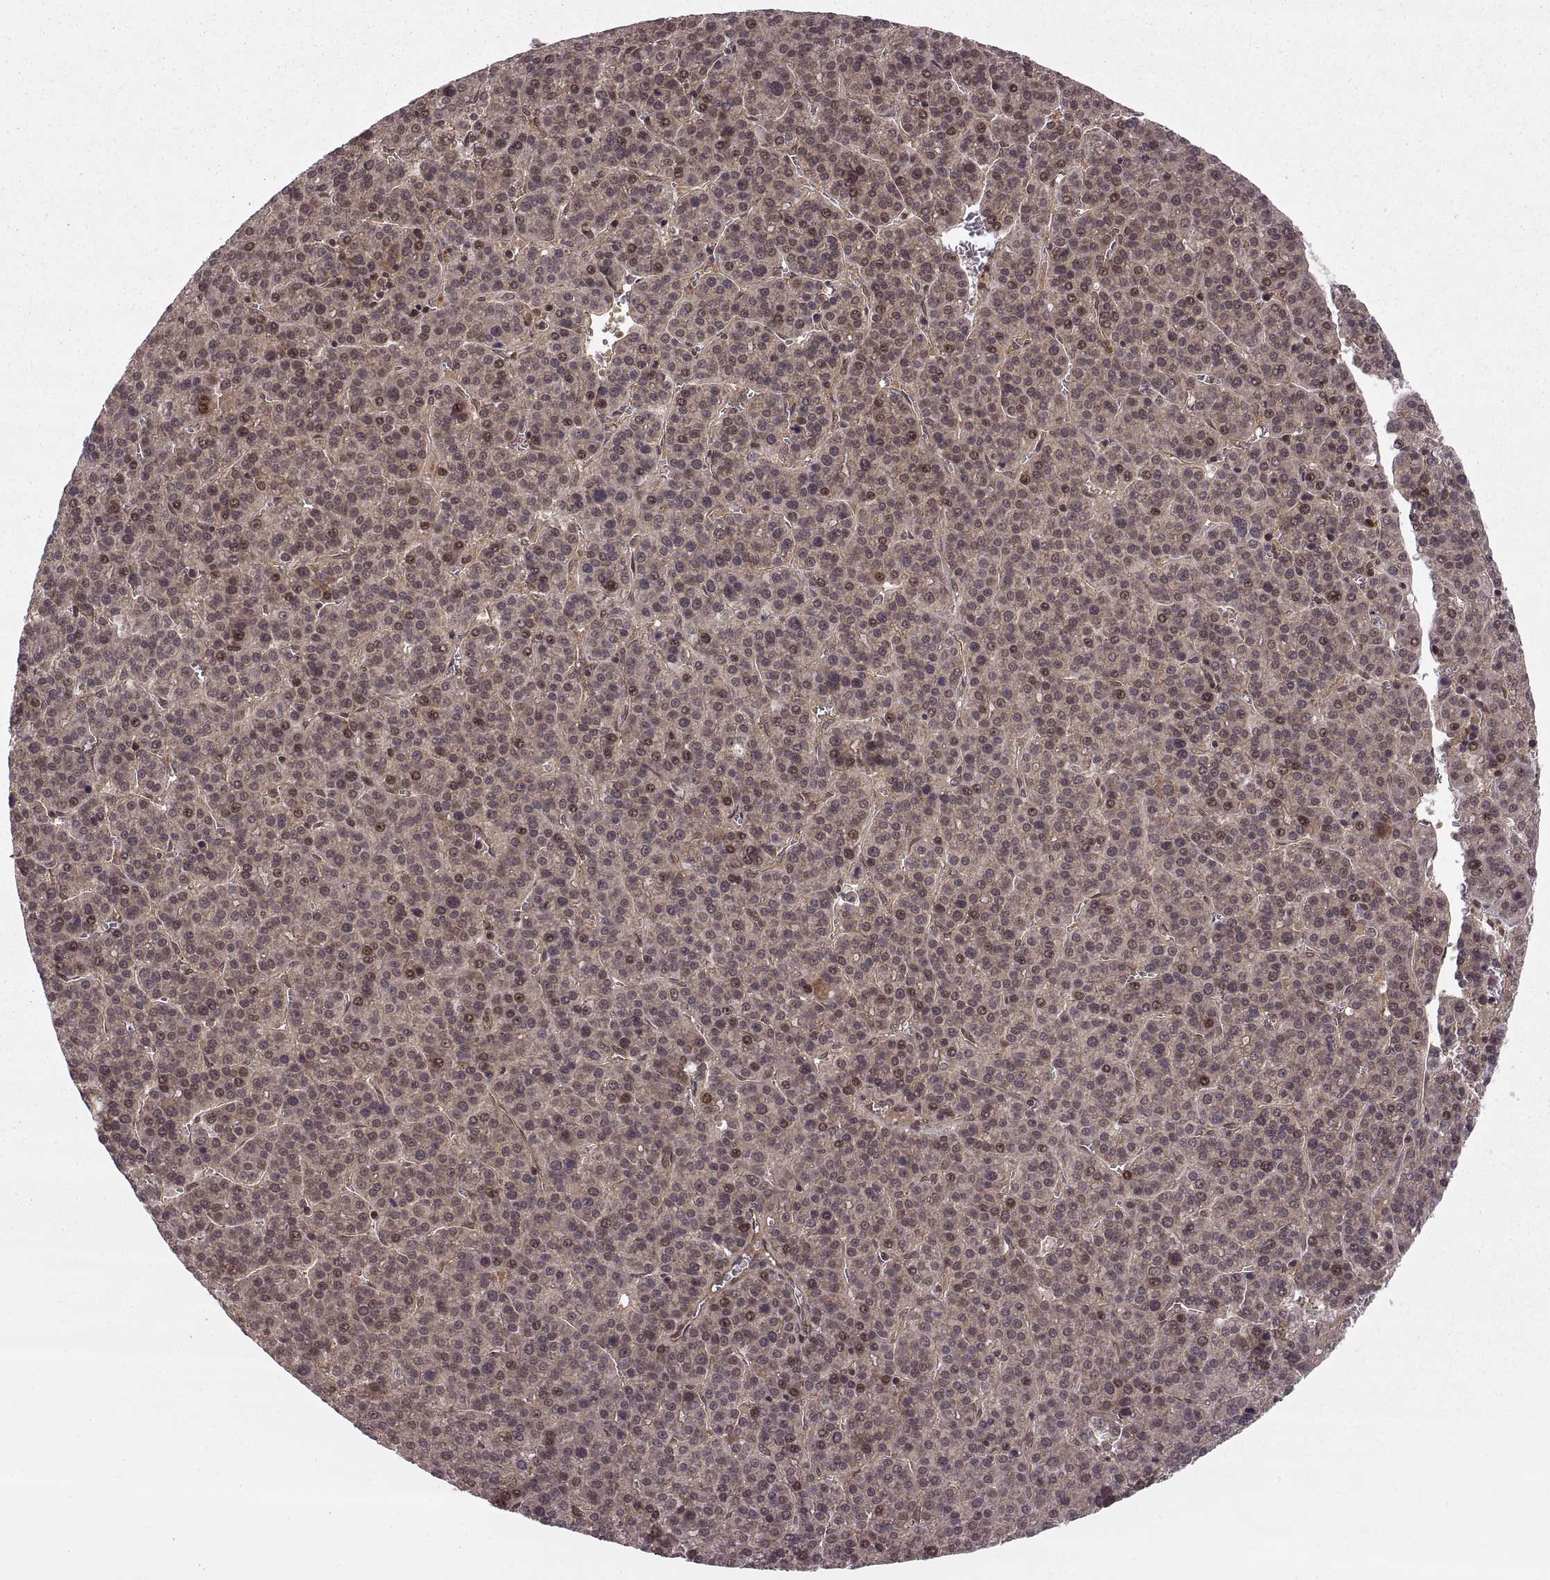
{"staining": {"intensity": "weak", "quantity": ">75%", "location": "cytoplasmic/membranous,nuclear"}, "tissue": "liver cancer", "cell_type": "Tumor cells", "image_type": "cancer", "snomed": [{"axis": "morphology", "description": "Carcinoma, Hepatocellular, NOS"}, {"axis": "topography", "description": "Liver"}], "caption": "Tumor cells reveal low levels of weak cytoplasmic/membranous and nuclear positivity in about >75% of cells in liver cancer (hepatocellular carcinoma).", "gene": "DEDD", "patient": {"sex": "female", "age": 58}}